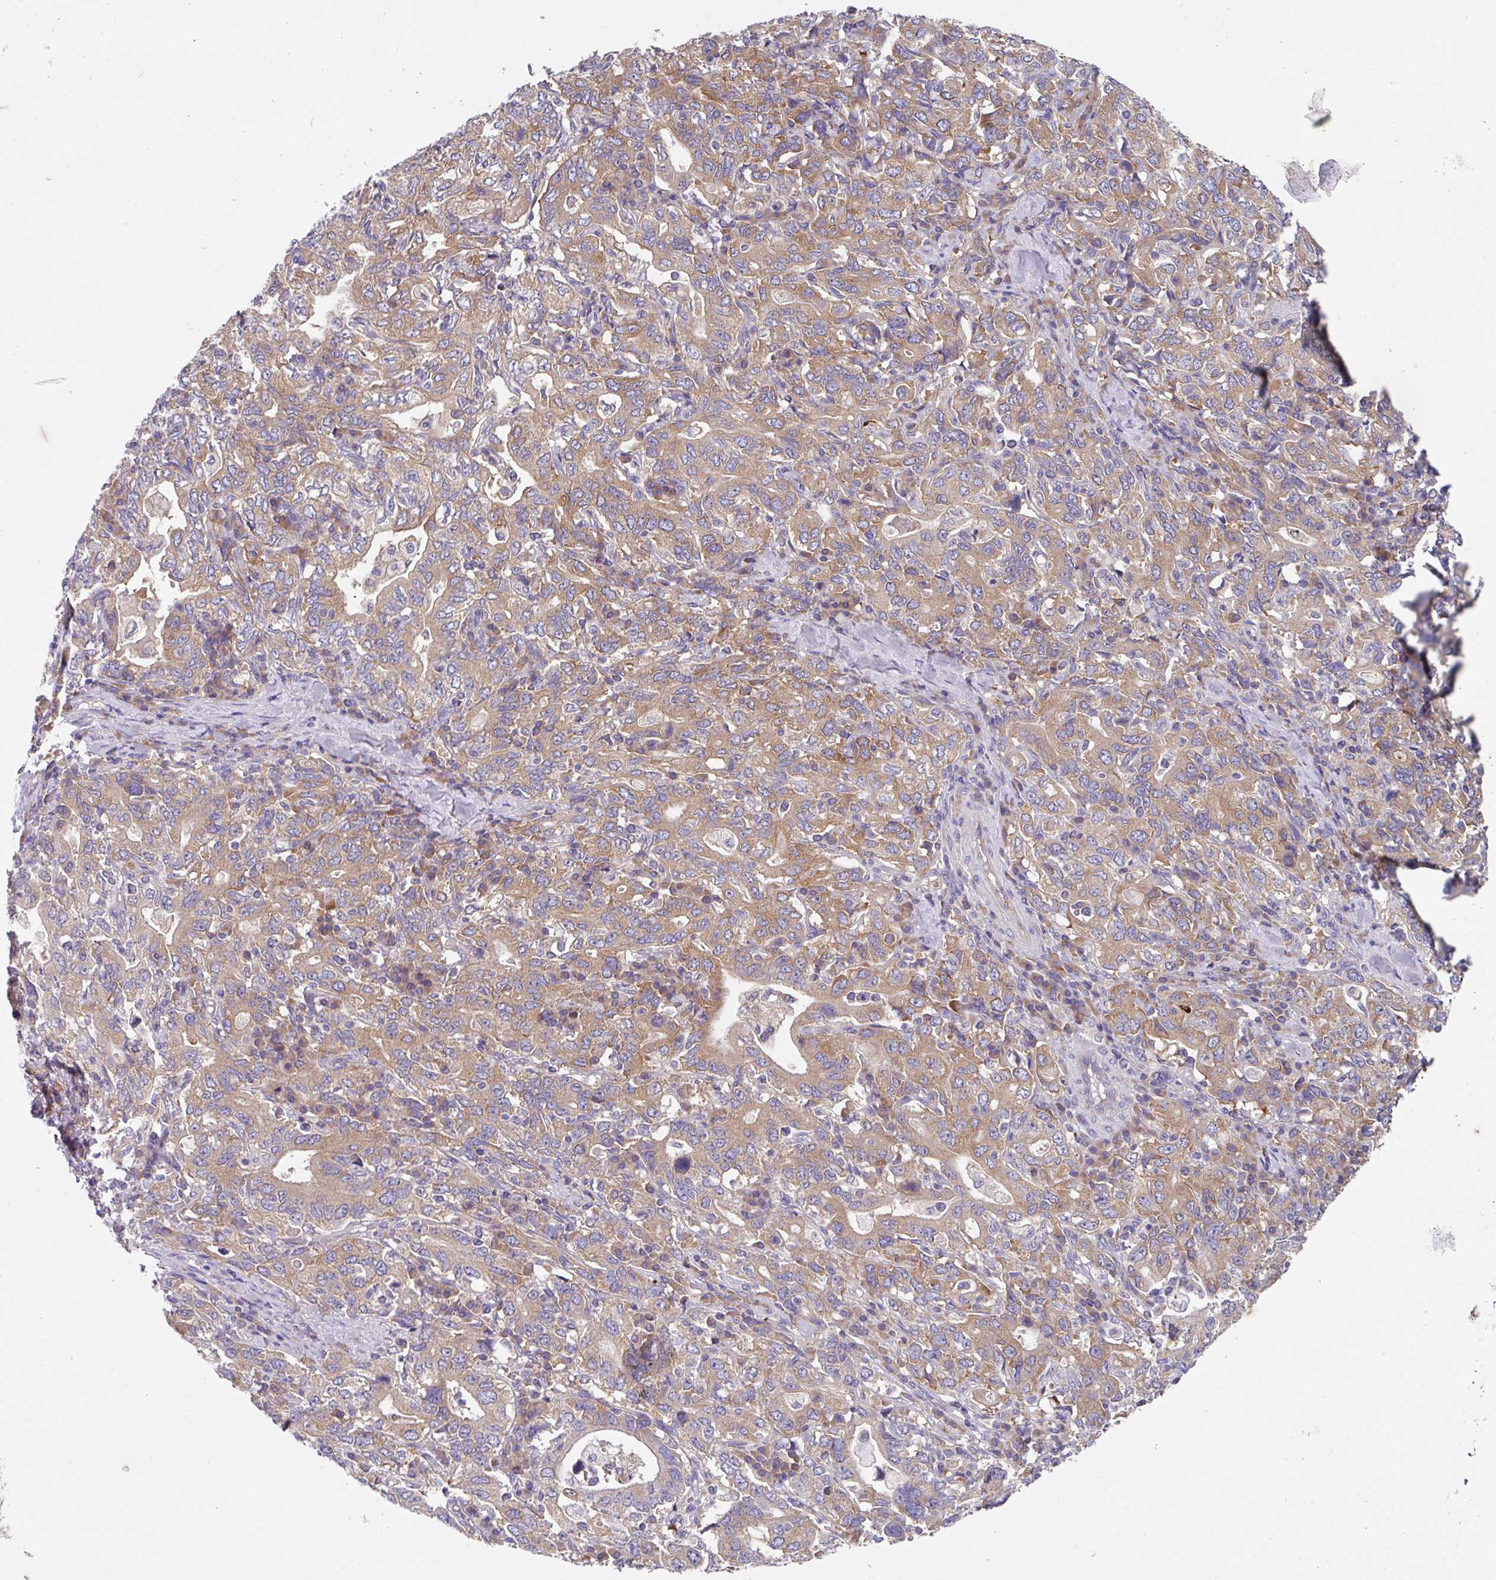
{"staining": {"intensity": "moderate", "quantity": "25%-75%", "location": "cytoplasmic/membranous"}, "tissue": "stomach cancer", "cell_type": "Tumor cells", "image_type": "cancer", "snomed": [{"axis": "morphology", "description": "Adenocarcinoma, NOS"}, {"axis": "topography", "description": "Stomach, upper"}, {"axis": "topography", "description": "Stomach"}], "caption": "Brown immunohistochemical staining in human stomach adenocarcinoma demonstrates moderate cytoplasmic/membranous staining in about 25%-75% of tumor cells. The staining was performed using DAB (3,3'-diaminobenzidine), with brown indicating positive protein expression. Nuclei are stained blue with hematoxylin.", "gene": "EIF4B", "patient": {"sex": "male", "age": 62}}